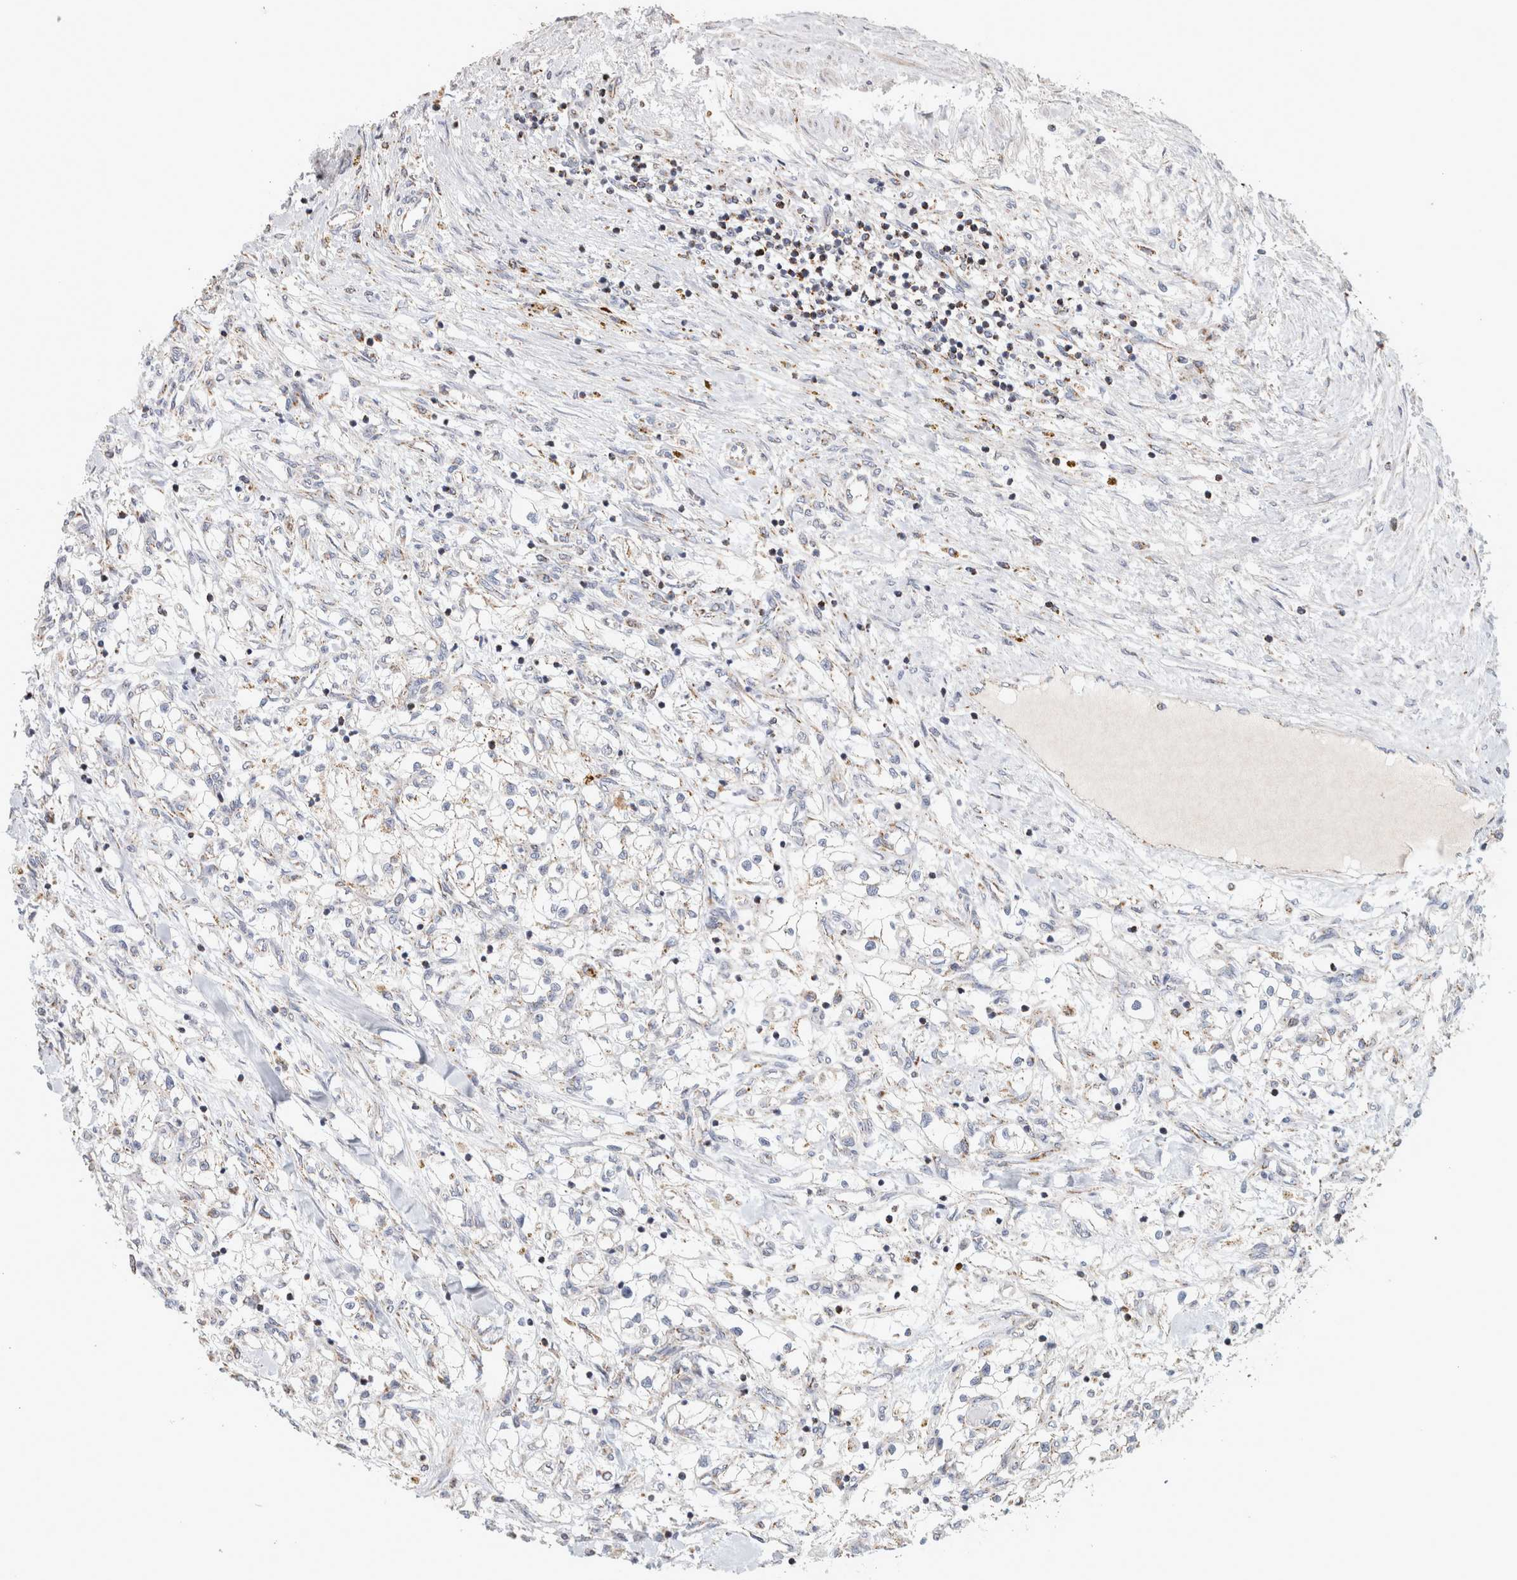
{"staining": {"intensity": "negative", "quantity": "none", "location": "none"}, "tissue": "renal cancer", "cell_type": "Tumor cells", "image_type": "cancer", "snomed": [{"axis": "morphology", "description": "Adenocarcinoma, NOS"}, {"axis": "topography", "description": "Kidney"}], "caption": "This is an immunohistochemistry image of human adenocarcinoma (renal). There is no positivity in tumor cells.", "gene": "ST8SIA1", "patient": {"sex": "male", "age": 68}}